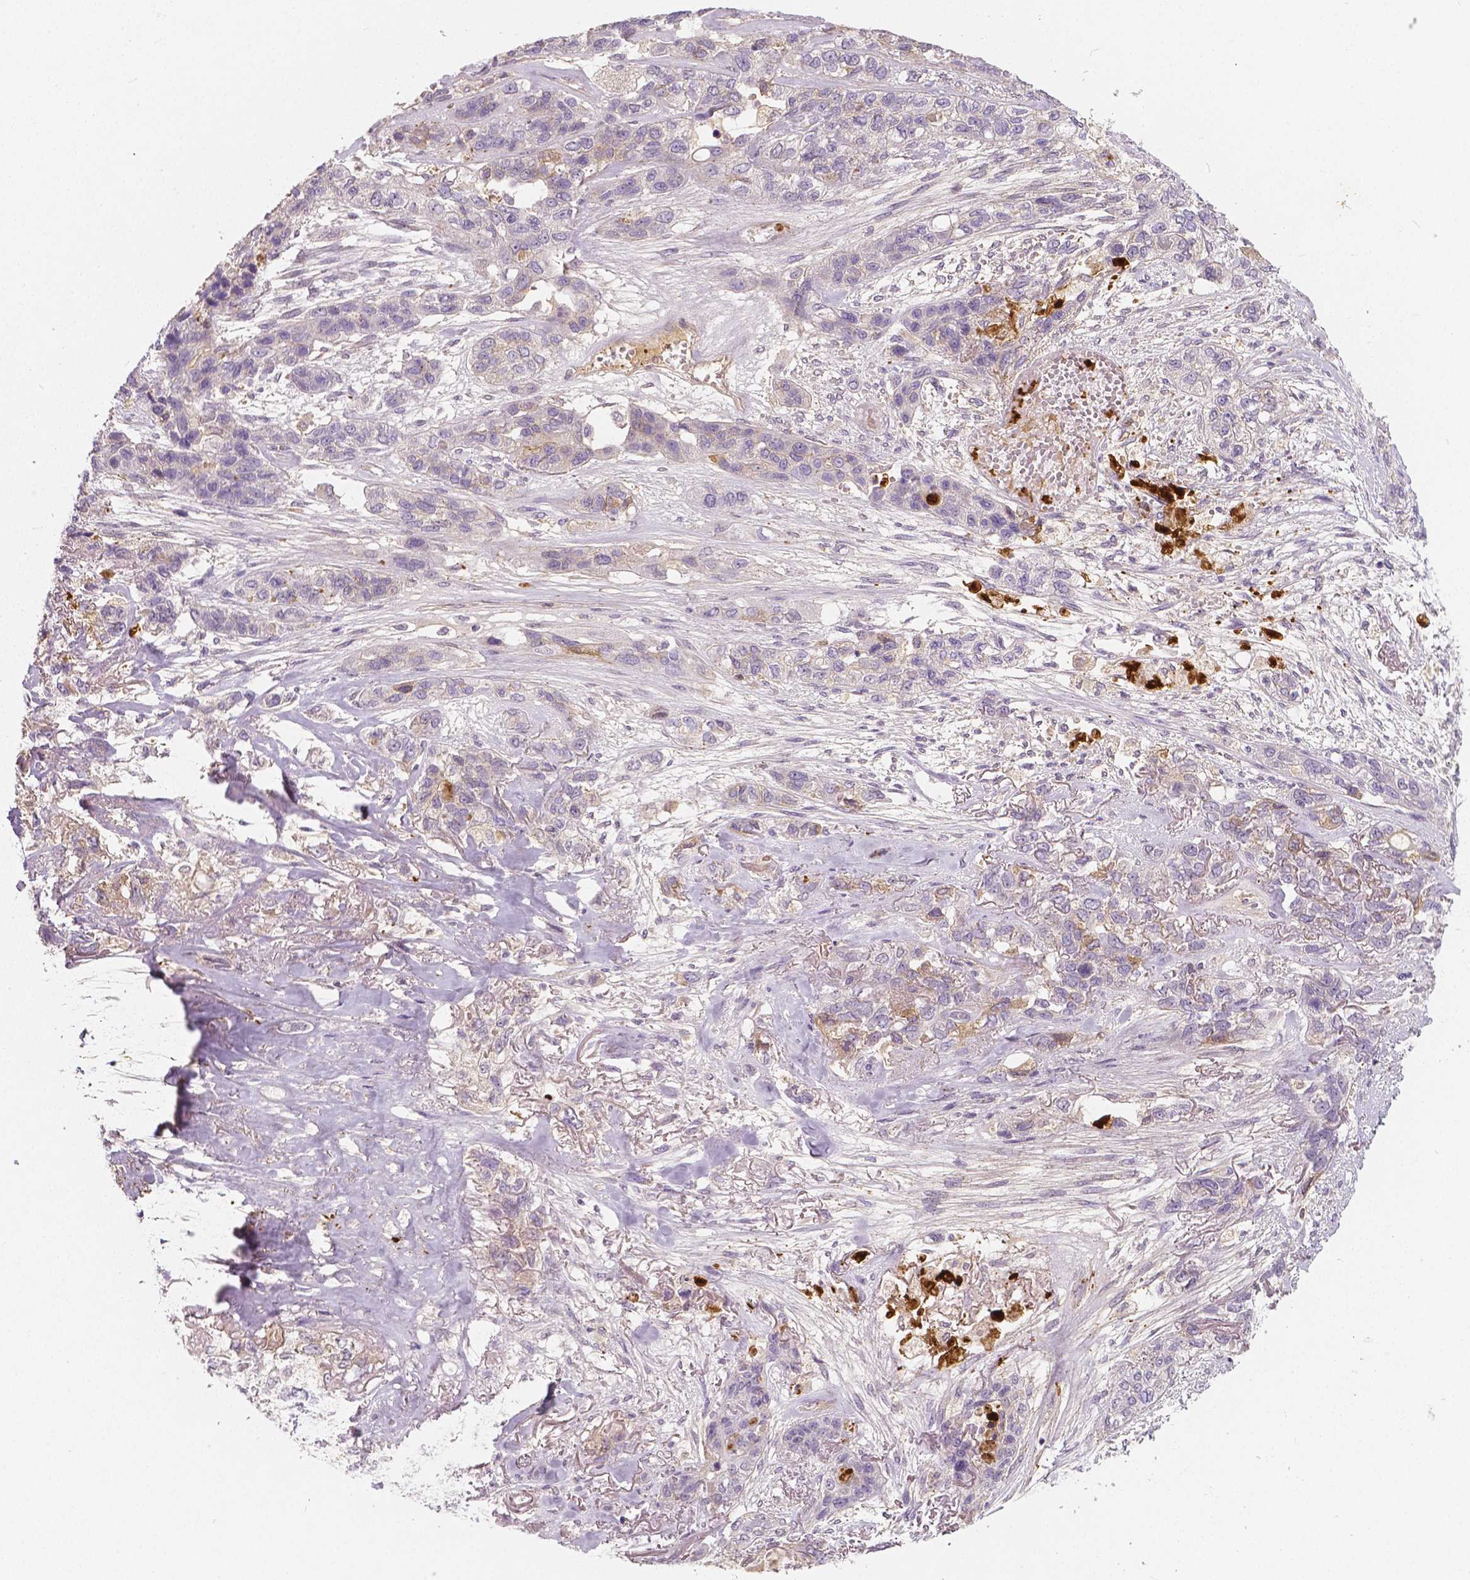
{"staining": {"intensity": "negative", "quantity": "none", "location": "none"}, "tissue": "lung cancer", "cell_type": "Tumor cells", "image_type": "cancer", "snomed": [{"axis": "morphology", "description": "Squamous cell carcinoma, NOS"}, {"axis": "topography", "description": "Lung"}], "caption": "IHC of human squamous cell carcinoma (lung) demonstrates no expression in tumor cells.", "gene": "APOA4", "patient": {"sex": "female", "age": 70}}